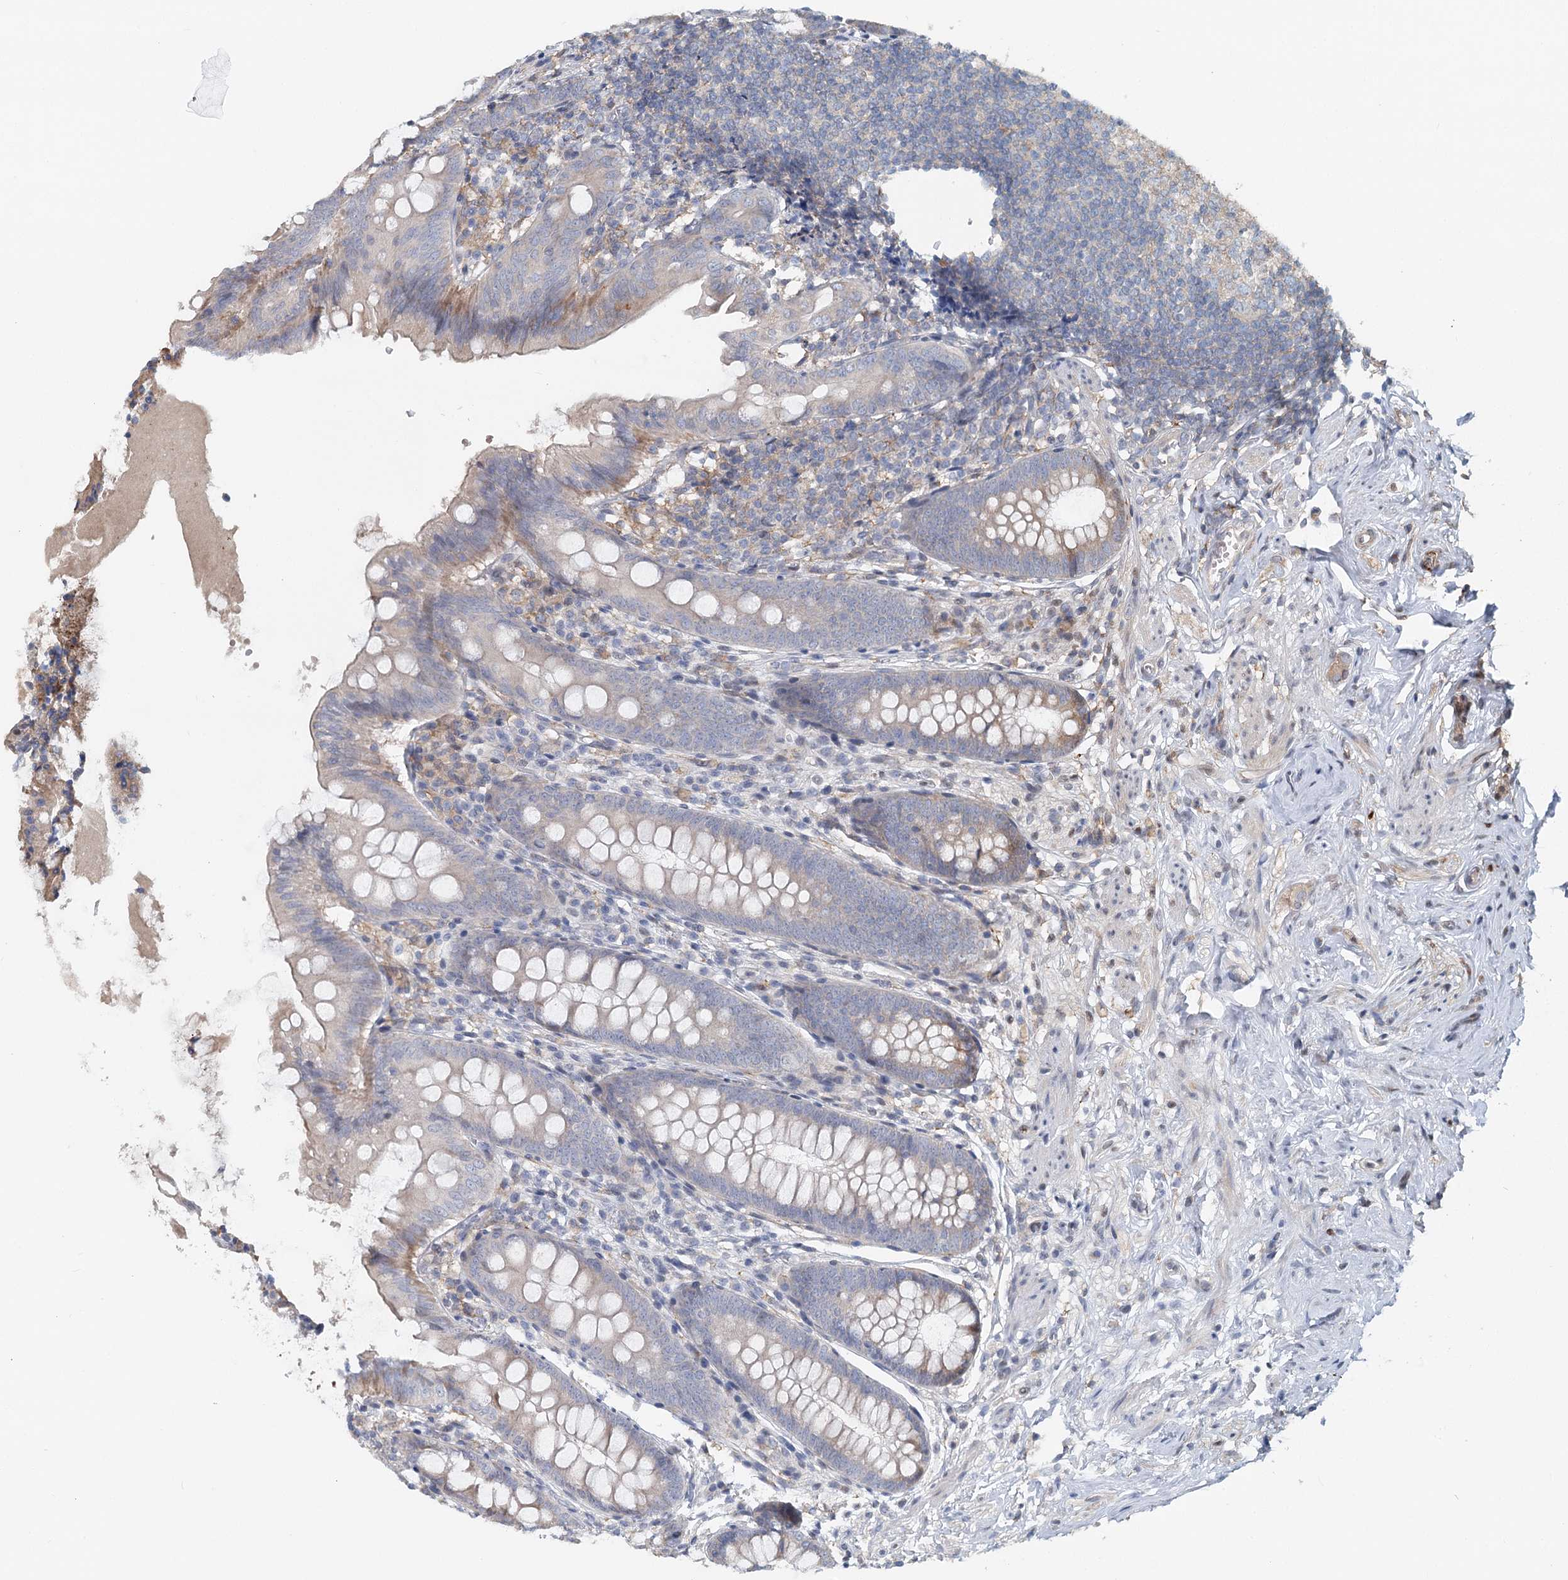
{"staining": {"intensity": "moderate", "quantity": "25%-75%", "location": "cytoplasmic/membranous"}, "tissue": "appendix", "cell_type": "Glandular cells", "image_type": "normal", "snomed": [{"axis": "morphology", "description": "Normal tissue, NOS"}, {"axis": "topography", "description": "Appendix"}], "caption": "An image showing moderate cytoplasmic/membranous staining in approximately 25%-75% of glandular cells in normal appendix, as visualized by brown immunohistochemical staining.", "gene": "RNF111", "patient": {"sex": "female", "age": 51}}